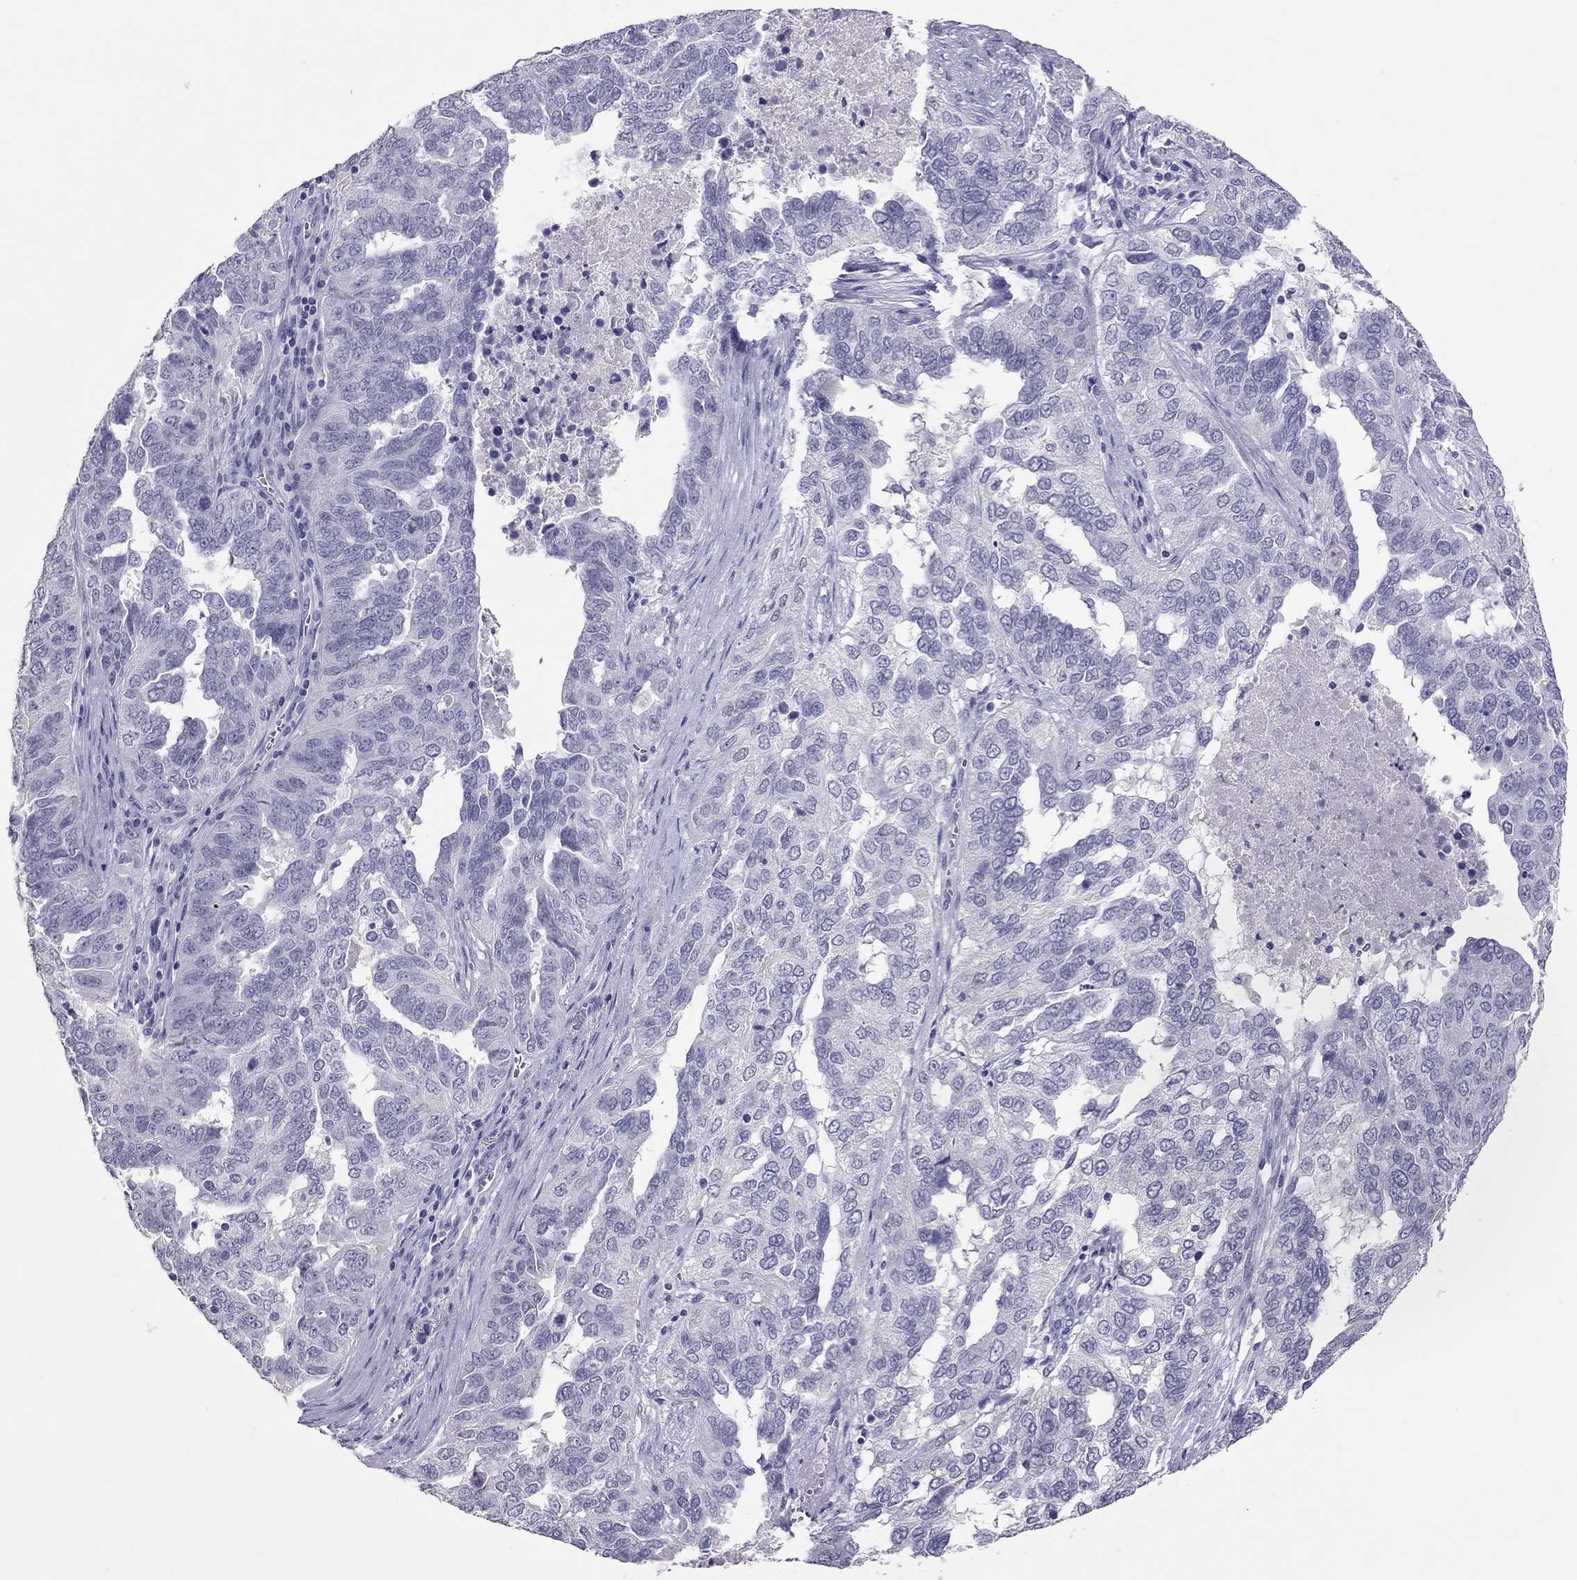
{"staining": {"intensity": "negative", "quantity": "none", "location": "none"}, "tissue": "ovarian cancer", "cell_type": "Tumor cells", "image_type": "cancer", "snomed": [{"axis": "morphology", "description": "Carcinoma, endometroid"}, {"axis": "topography", "description": "Soft tissue"}, {"axis": "topography", "description": "Ovary"}], "caption": "Image shows no protein expression in tumor cells of ovarian endometroid carcinoma tissue. Nuclei are stained in blue.", "gene": "PSMB11", "patient": {"sex": "female", "age": 52}}